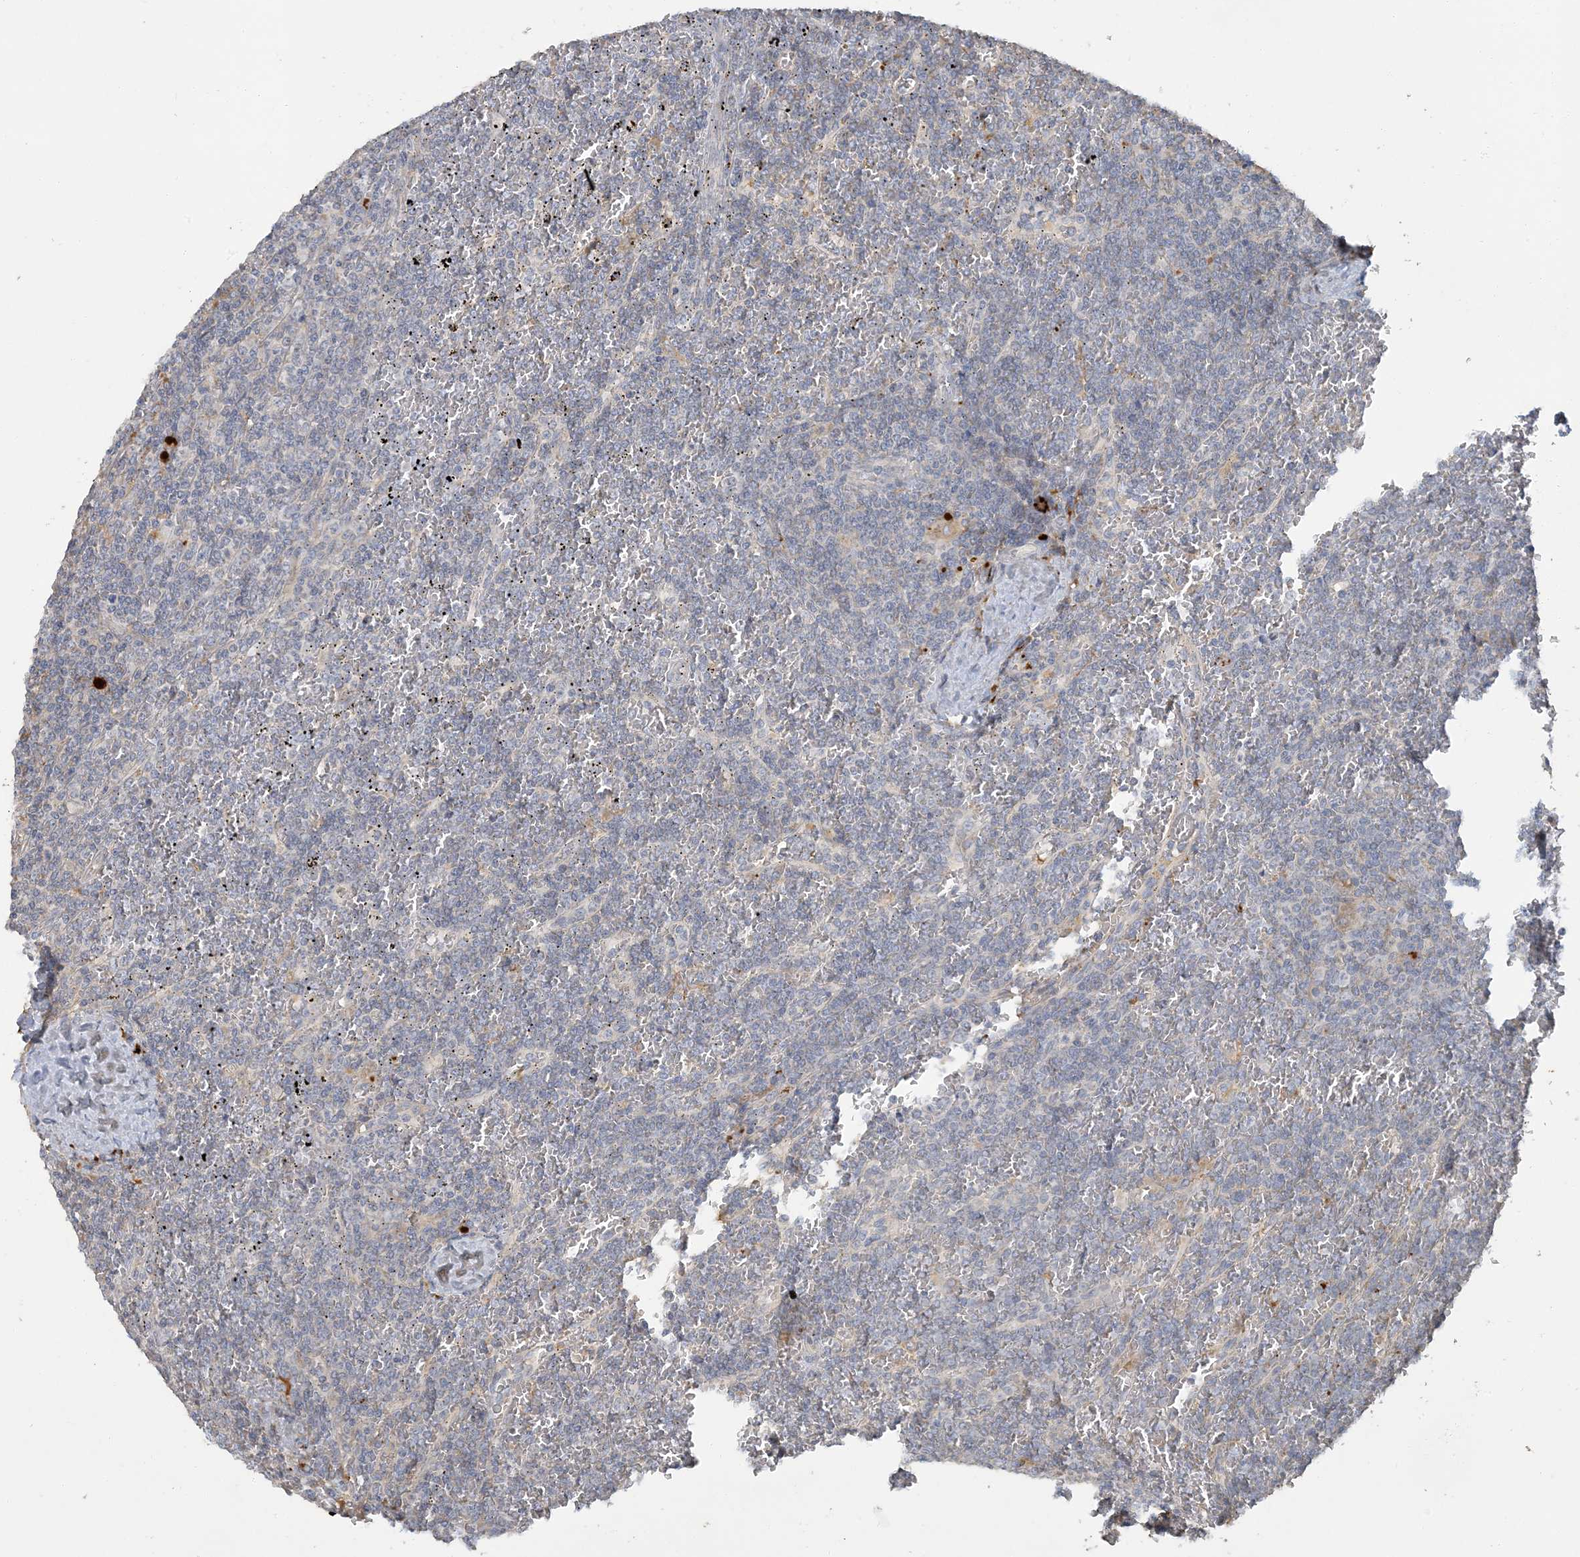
{"staining": {"intensity": "negative", "quantity": "none", "location": "none"}, "tissue": "lymphoma", "cell_type": "Tumor cells", "image_type": "cancer", "snomed": [{"axis": "morphology", "description": "Malignant lymphoma, non-Hodgkin's type, Low grade"}, {"axis": "topography", "description": "Spleen"}], "caption": "Low-grade malignant lymphoma, non-Hodgkin's type was stained to show a protein in brown. There is no significant expression in tumor cells. (Brightfield microscopy of DAB (3,3'-diaminobenzidine) IHC at high magnification).", "gene": "LTN1", "patient": {"sex": "female", "age": 19}}